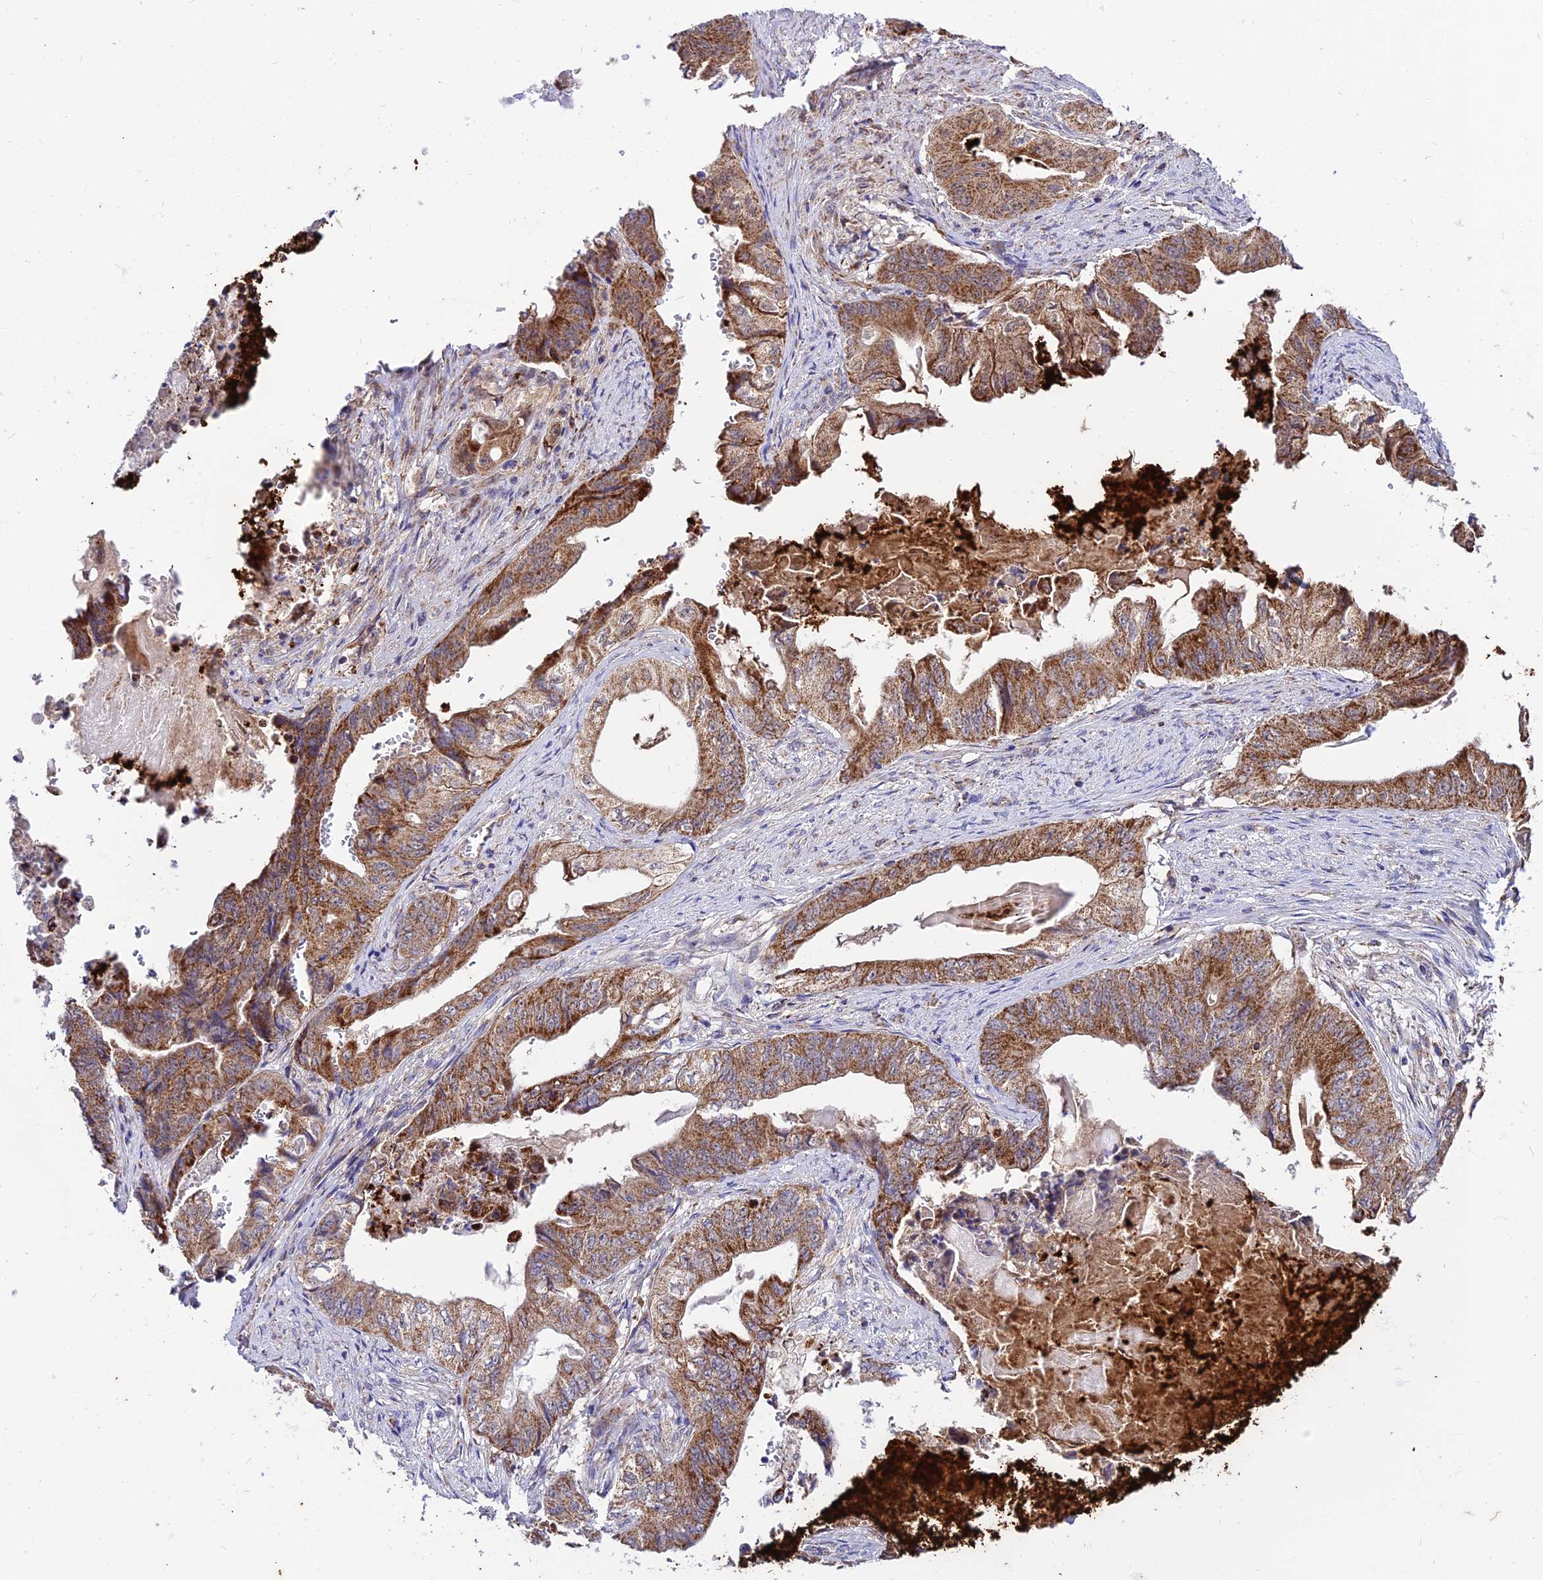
{"staining": {"intensity": "strong", "quantity": ">75%", "location": "cytoplasmic/membranous"}, "tissue": "stomach cancer", "cell_type": "Tumor cells", "image_type": "cancer", "snomed": [{"axis": "morphology", "description": "Adenocarcinoma, NOS"}, {"axis": "topography", "description": "Stomach"}], "caption": "Tumor cells demonstrate strong cytoplasmic/membranous expression in about >75% of cells in stomach cancer.", "gene": "PSMD2", "patient": {"sex": "female", "age": 73}}